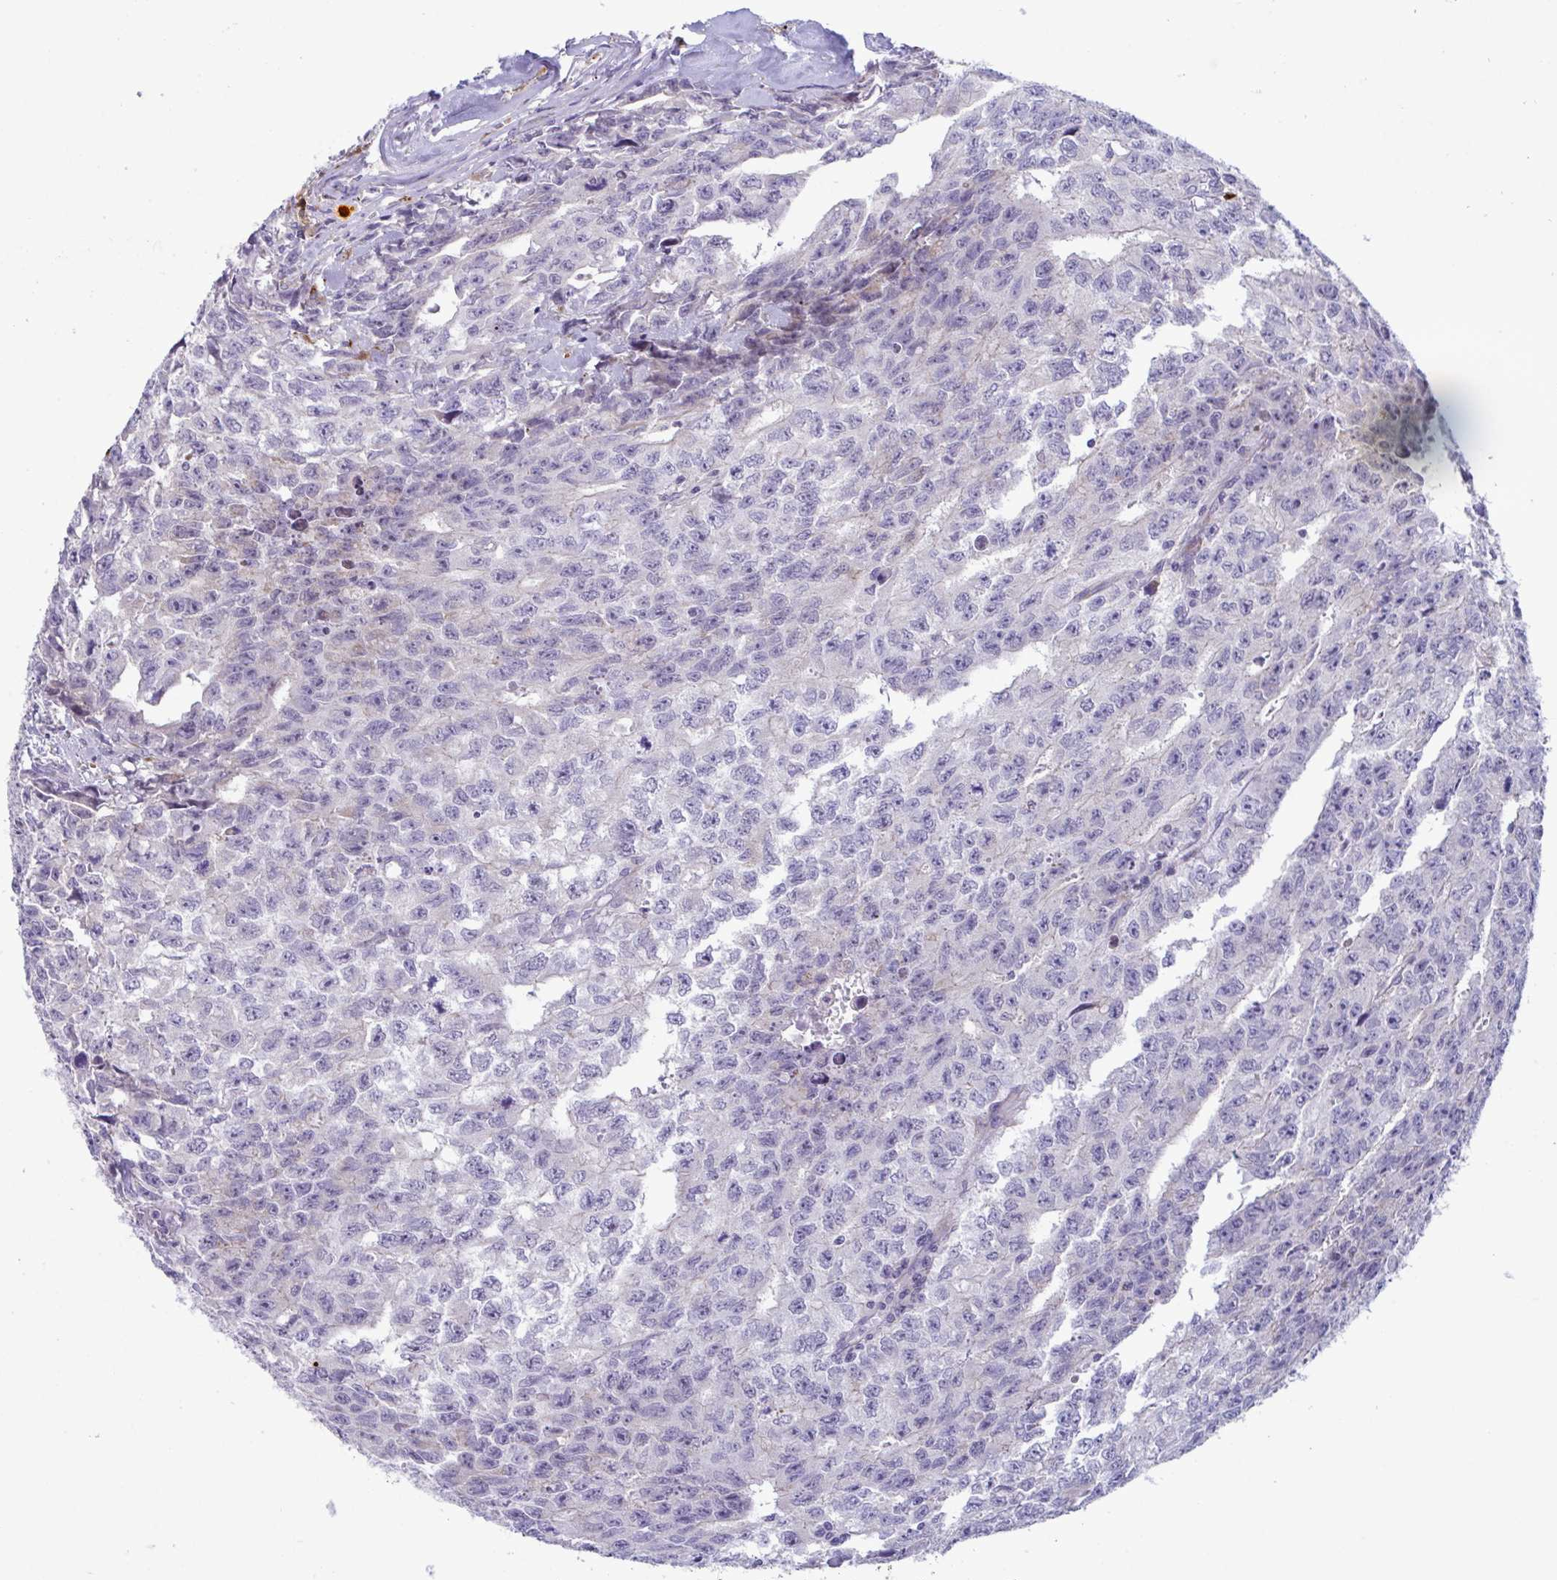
{"staining": {"intensity": "negative", "quantity": "none", "location": "none"}, "tissue": "testis cancer", "cell_type": "Tumor cells", "image_type": "cancer", "snomed": [{"axis": "morphology", "description": "Carcinoma, Embryonal, NOS"}, {"axis": "morphology", "description": "Teratoma, malignant, NOS"}, {"axis": "topography", "description": "Testis"}], "caption": "Tumor cells are negative for protein expression in human testis teratoma (malignant).", "gene": "DTX3", "patient": {"sex": "male", "age": 24}}